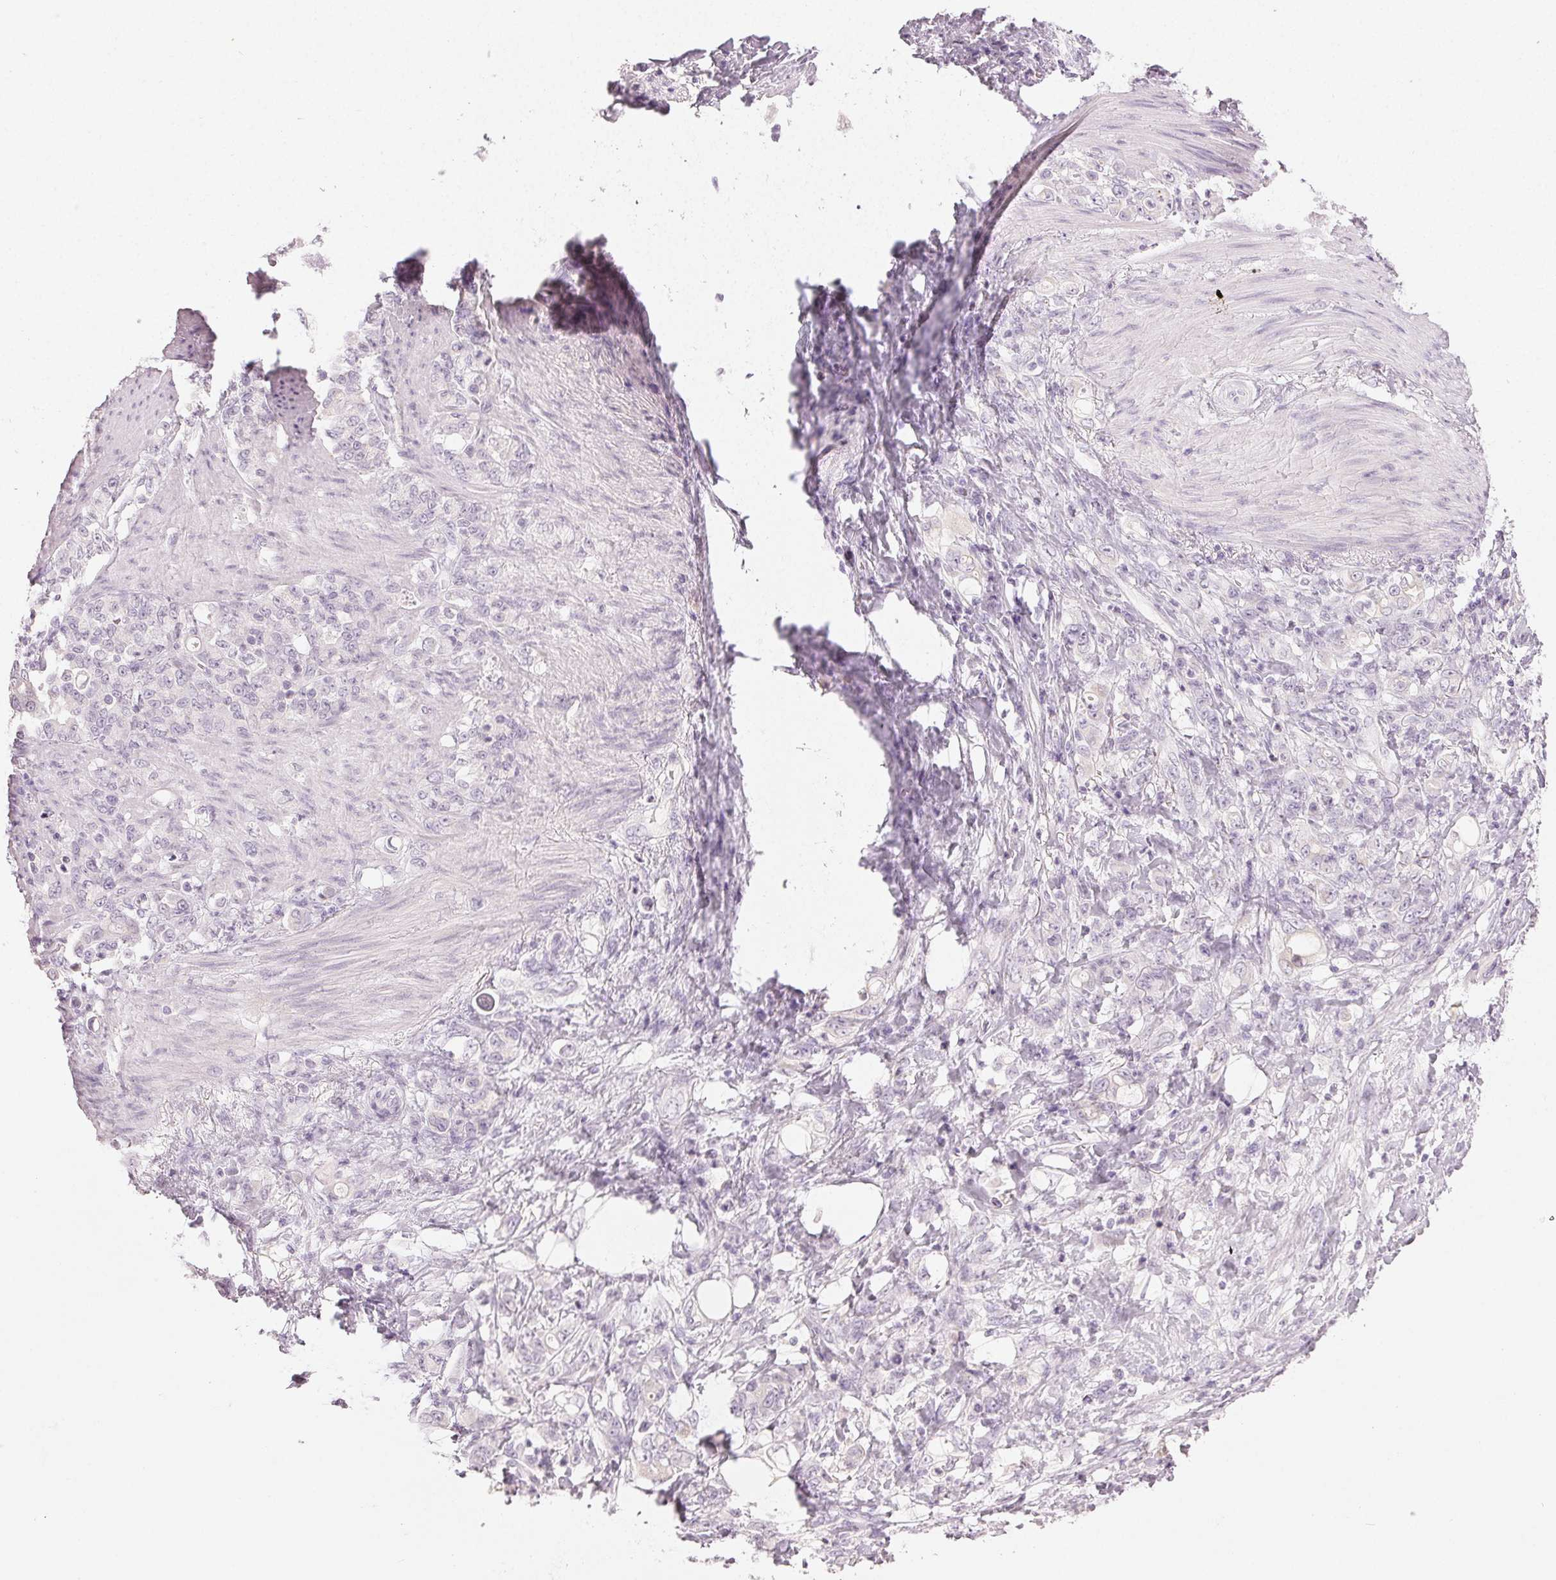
{"staining": {"intensity": "negative", "quantity": "none", "location": "none"}, "tissue": "stomach cancer", "cell_type": "Tumor cells", "image_type": "cancer", "snomed": [{"axis": "morphology", "description": "Adenocarcinoma, NOS"}, {"axis": "topography", "description": "Stomach"}], "caption": "Tumor cells are negative for protein expression in human stomach adenocarcinoma.", "gene": "LVRN", "patient": {"sex": "female", "age": 79}}